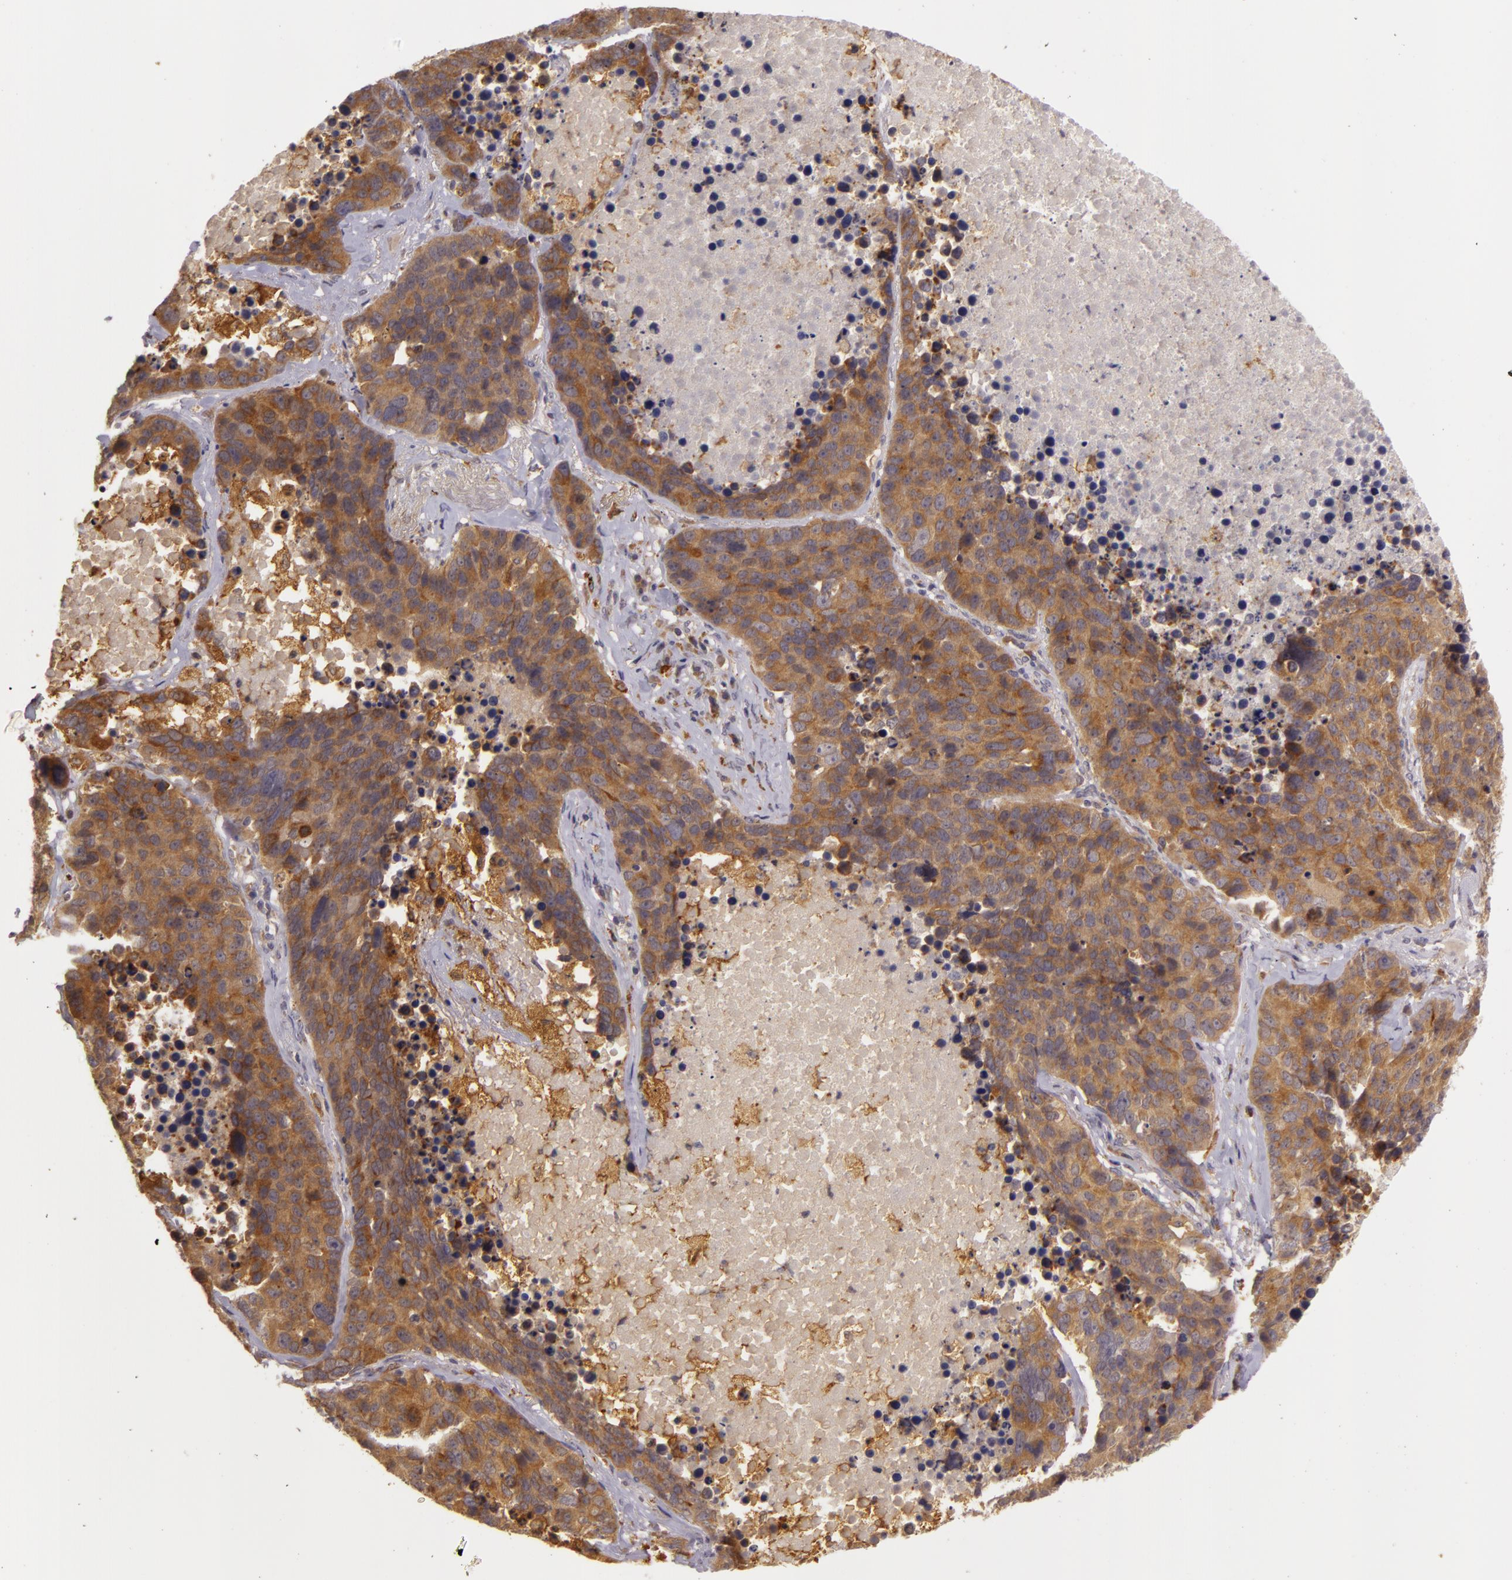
{"staining": {"intensity": "moderate", "quantity": ">75%", "location": "cytoplasmic/membranous"}, "tissue": "lung cancer", "cell_type": "Tumor cells", "image_type": "cancer", "snomed": [{"axis": "morphology", "description": "Carcinoid, malignant, NOS"}, {"axis": "topography", "description": "Lung"}], "caption": "Lung cancer (carcinoid (malignant)) stained with a brown dye demonstrates moderate cytoplasmic/membranous positive positivity in approximately >75% of tumor cells.", "gene": "PPP1R3F", "patient": {"sex": "male", "age": 60}}